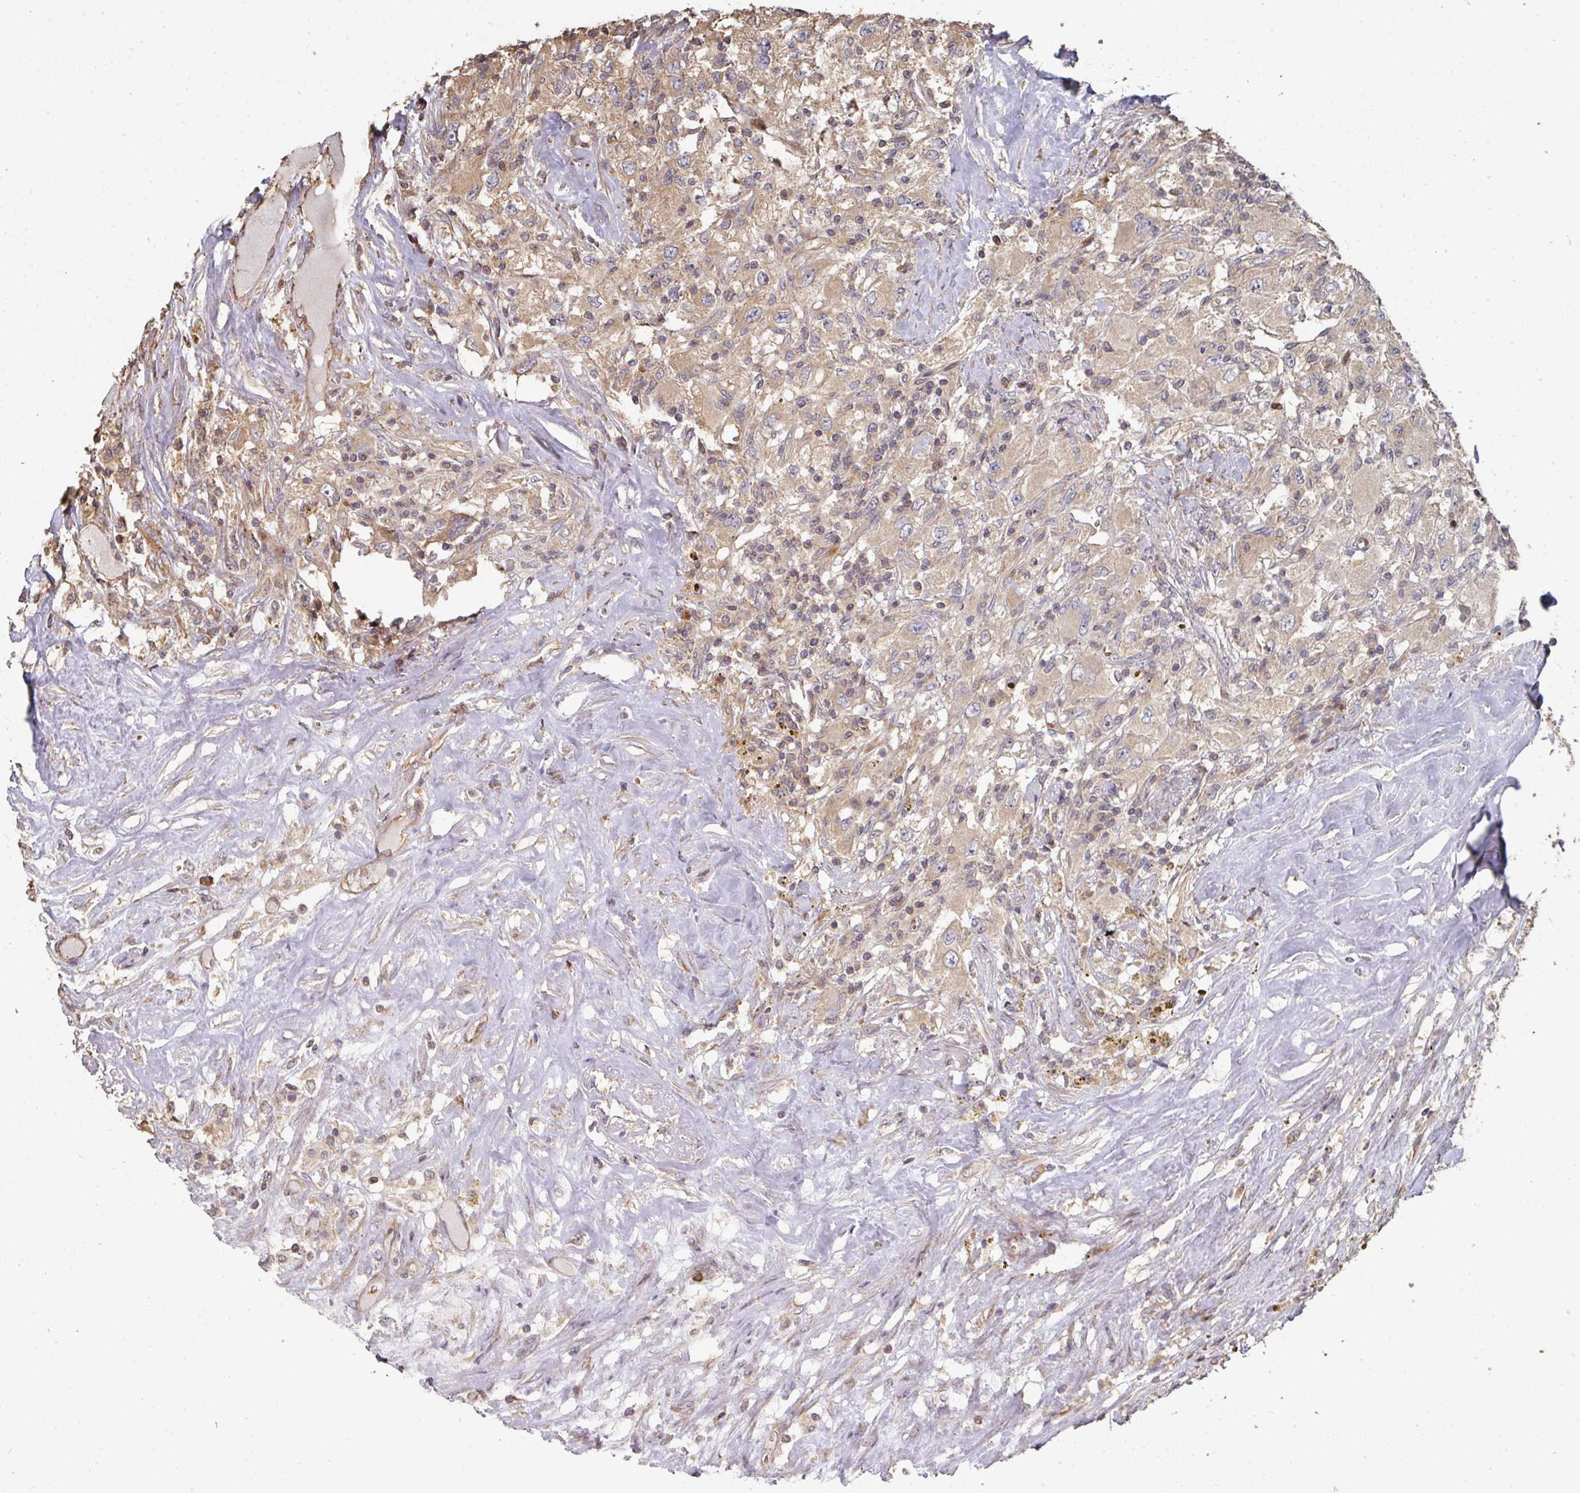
{"staining": {"intensity": "moderate", "quantity": "25%-75%", "location": "cytoplasmic/membranous"}, "tissue": "renal cancer", "cell_type": "Tumor cells", "image_type": "cancer", "snomed": [{"axis": "morphology", "description": "Adenocarcinoma, NOS"}, {"axis": "topography", "description": "Kidney"}], "caption": "Tumor cells show medium levels of moderate cytoplasmic/membranous staining in about 25%-75% of cells in human renal cancer. Using DAB (brown) and hematoxylin (blue) stains, captured at high magnification using brightfield microscopy.", "gene": "CA7", "patient": {"sex": "female", "age": 67}}